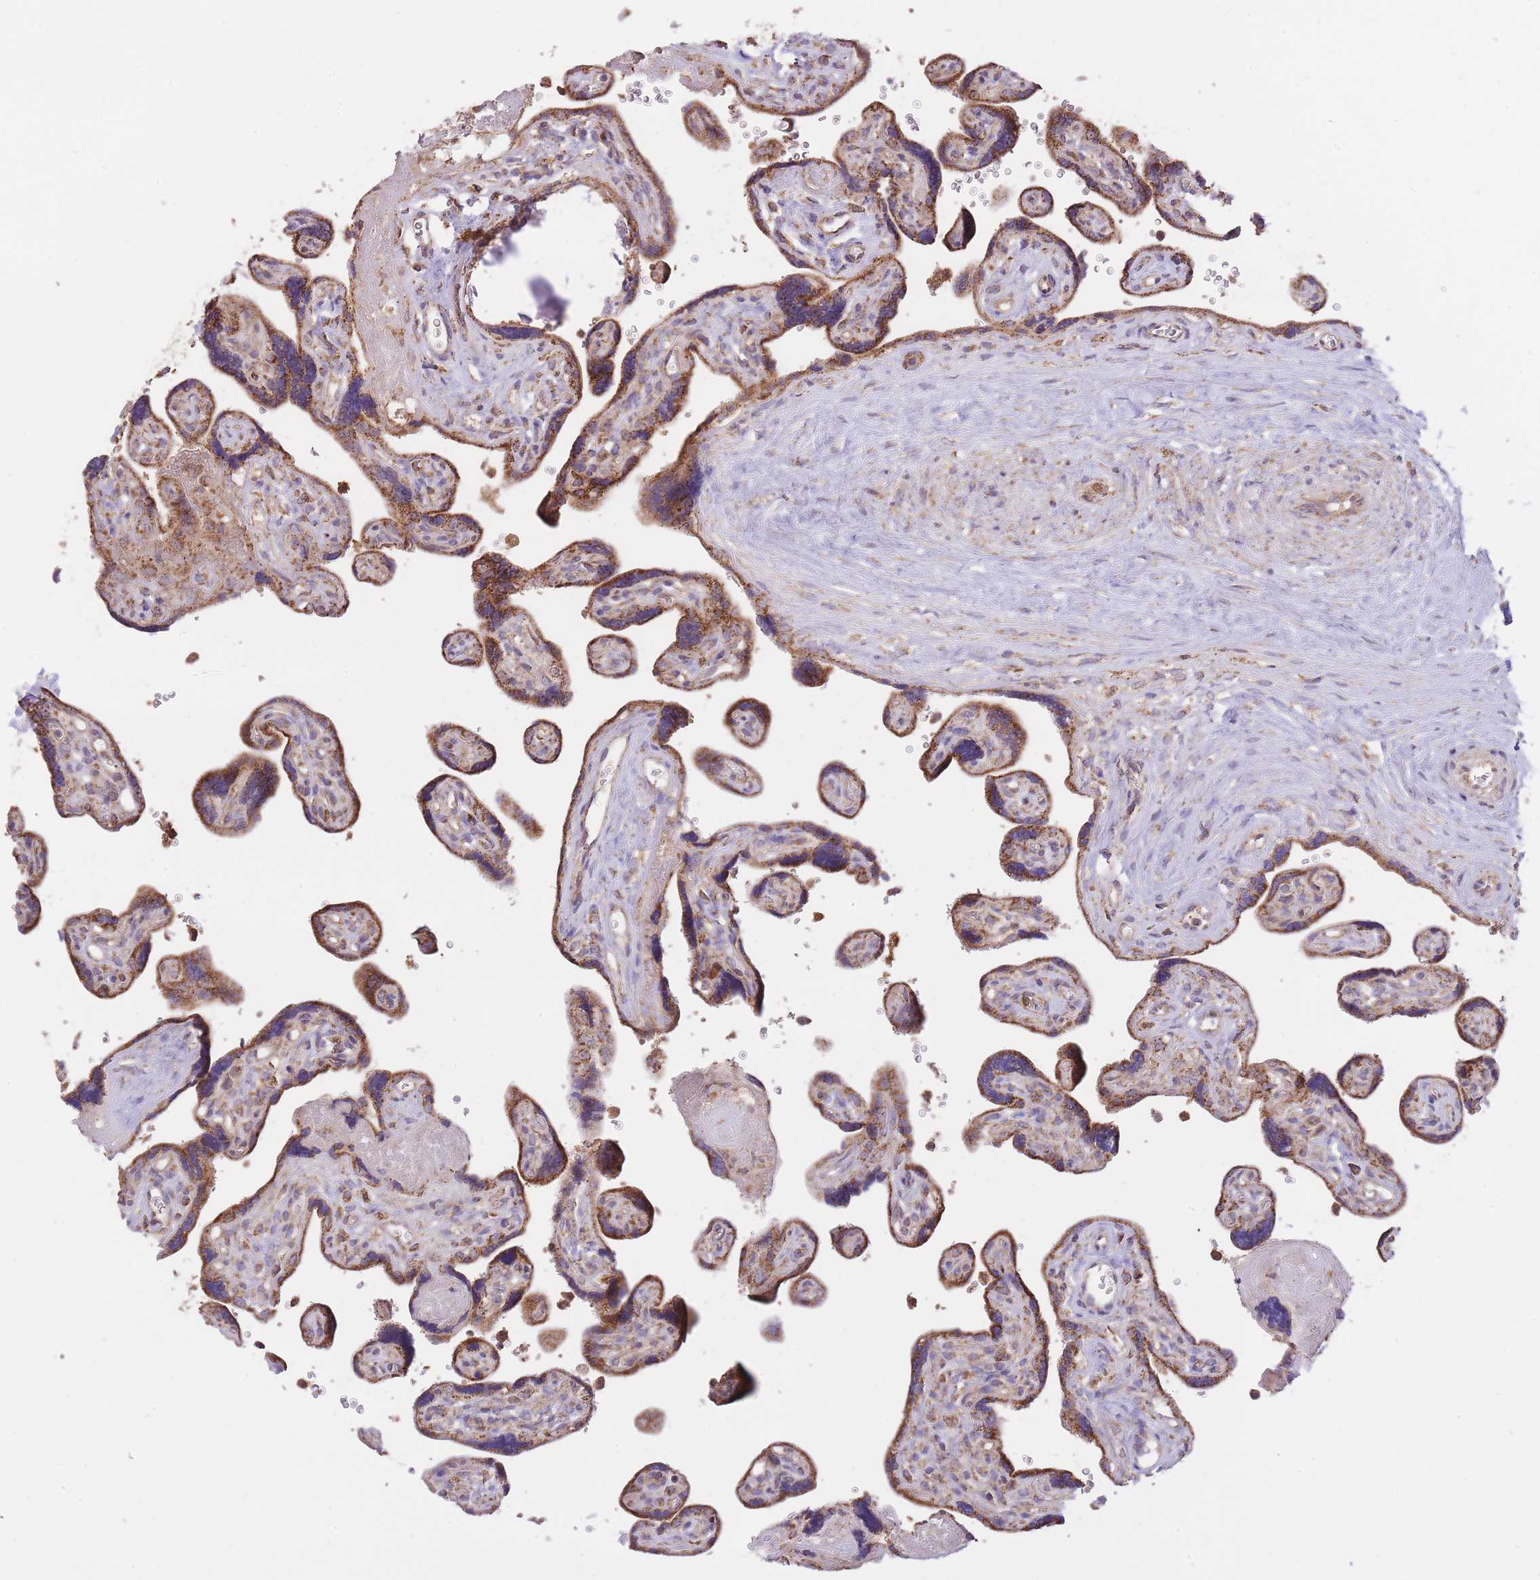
{"staining": {"intensity": "moderate", "quantity": ">75%", "location": "cytoplasmic/membranous"}, "tissue": "placenta", "cell_type": "Decidual cells", "image_type": "normal", "snomed": [{"axis": "morphology", "description": "Normal tissue, NOS"}, {"axis": "topography", "description": "Placenta"}], "caption": "Brown immunohistochemical staining in unremarkable human placenta displays moderate cytoplasmic/membranous positivity in about >75% of decidual cells.", "gene": "PREP", "patient": {"sex": "female", "age": 39}}